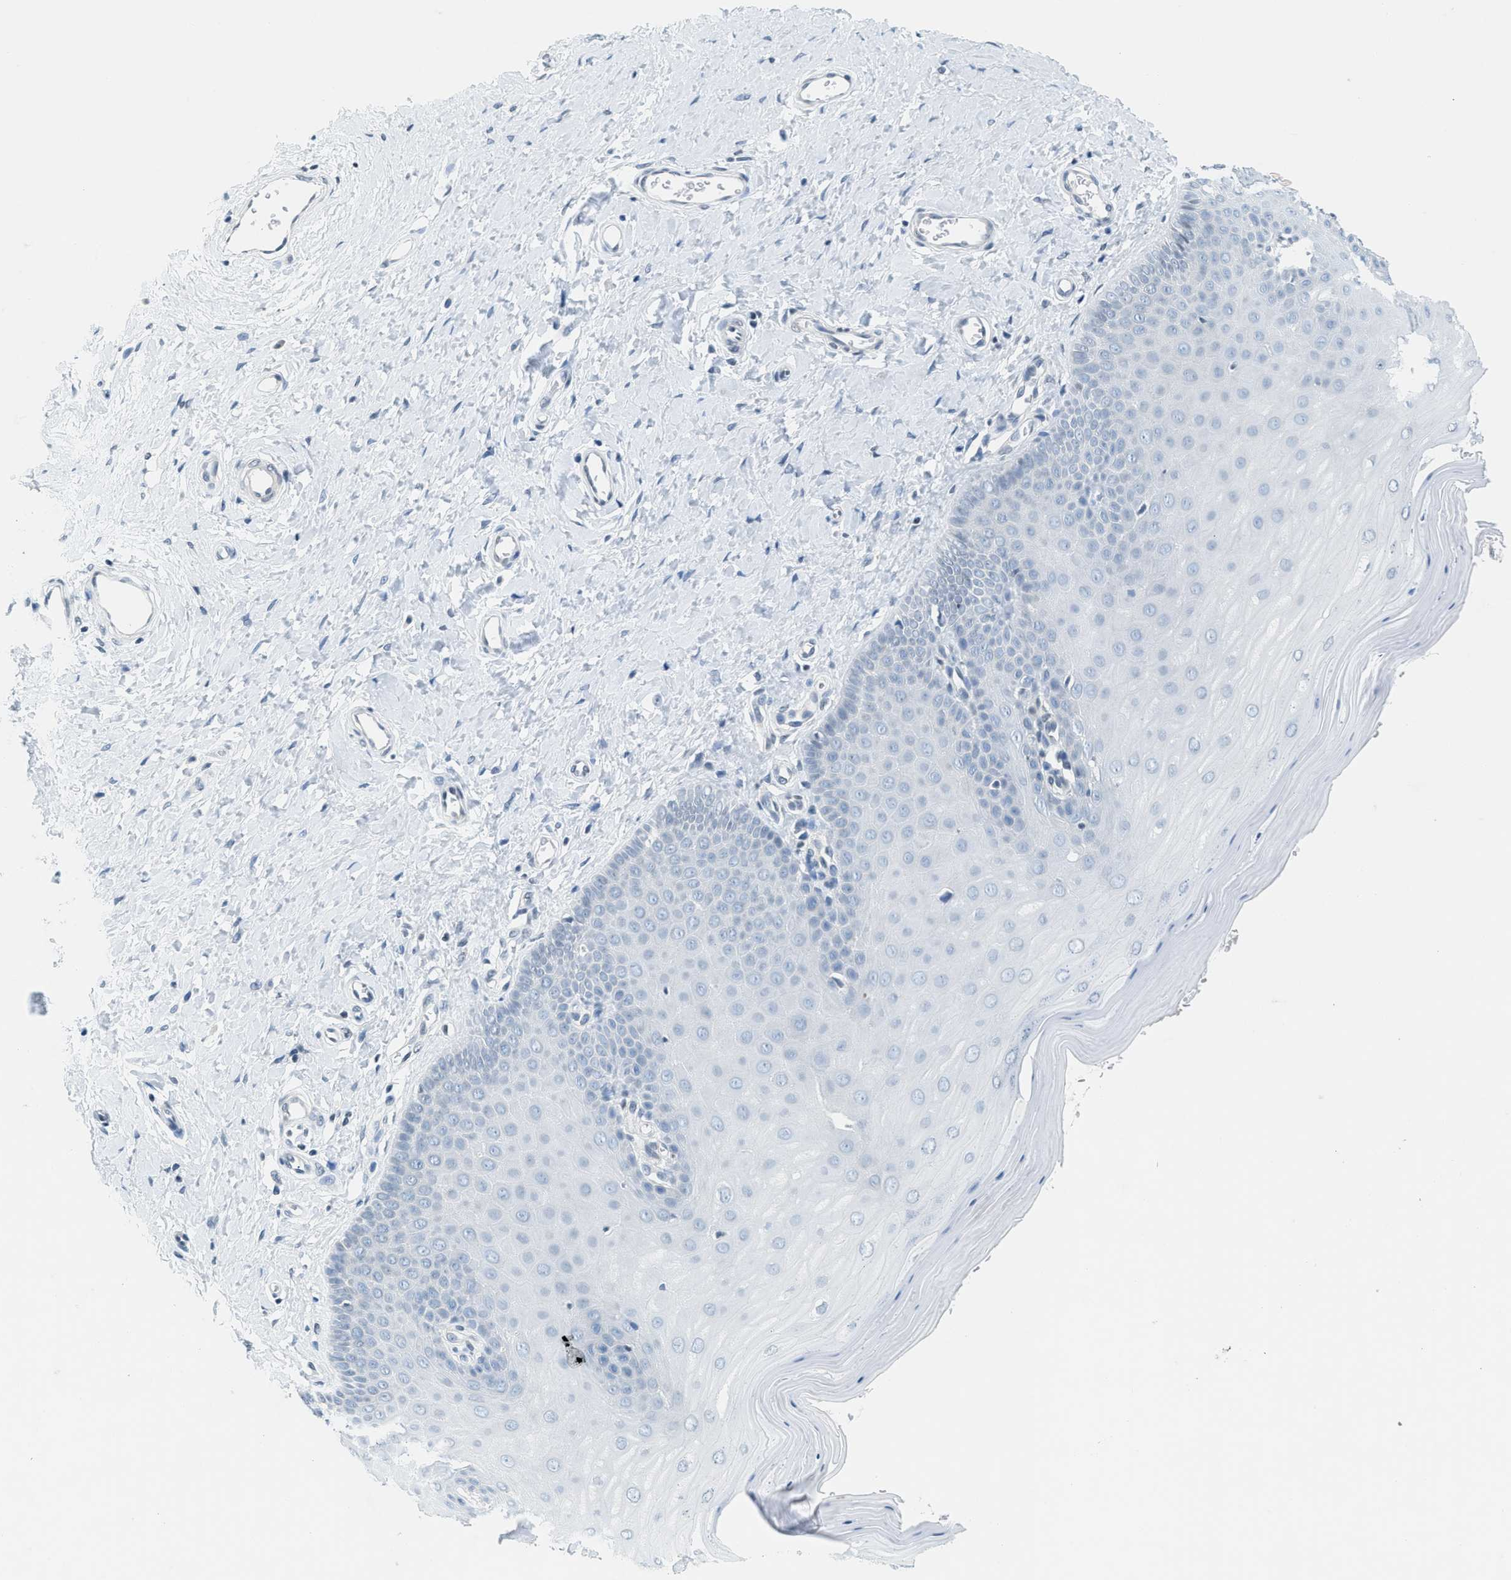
{"staining": {"intensity": "negative", "quantity": "none", "location": "none"}, "tissue": "cervix", "cell_type": "Squamous epithelial cells", "image_type": "normal", "snomed": [{"axis": "morphology", "description": "Normal tissue, NOS"}, {"axis": "topography", "description": "Cervix"}], "caption": "This is an immunohistochemistry (IHC) image of unremarkable cervix. There is no positivity in squamous epithelial cells.", "gene": "UVRAG", "patient": {"sex": "female", "age": 55}}